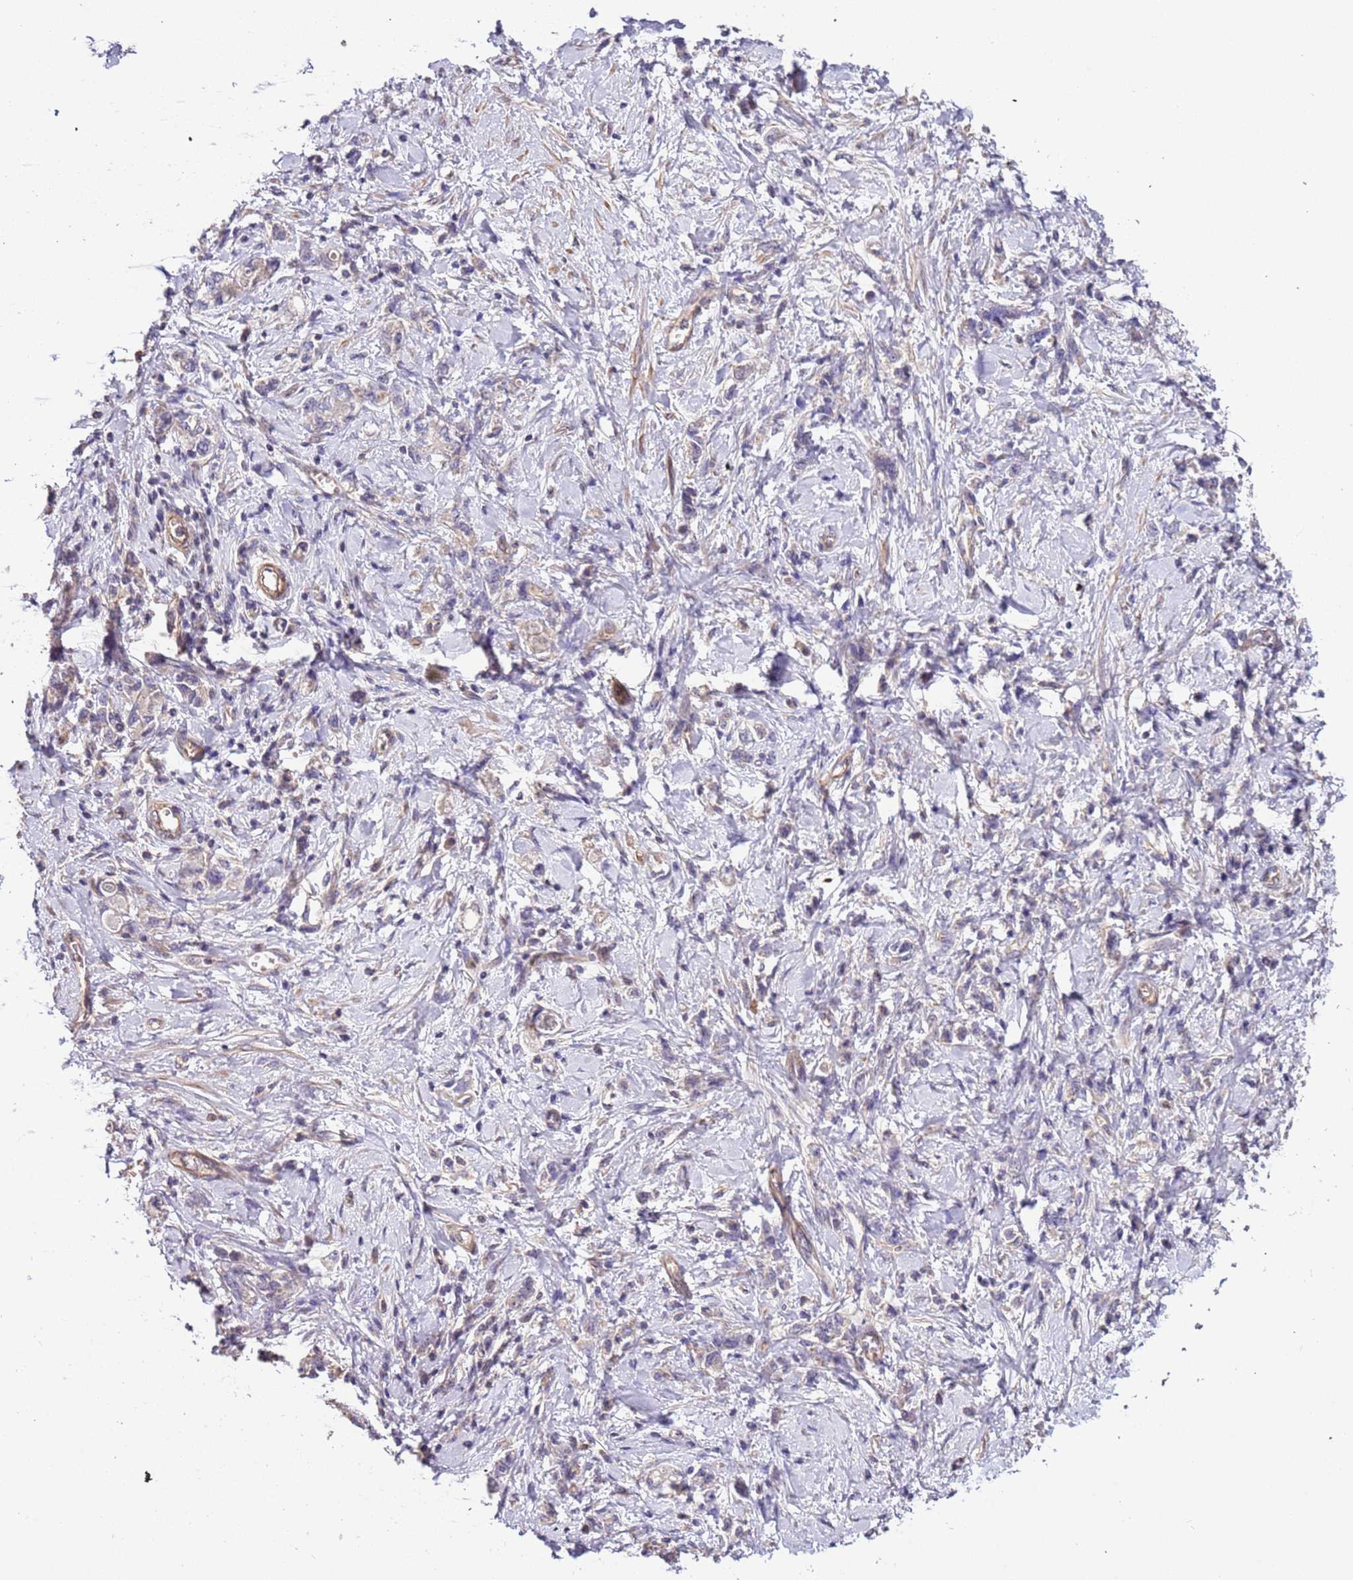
{"staining": {"intensity": "negative", "quantity": "none", "location": "none"}, "tissue": "stomach cancer", "cell_type": "Tumor cells", "image_type": "cancer", "snomed": [{"axis": "morphology", "description": "Adenocarcinoma, NOS"}, {"axis": "topography", "description": "Stomach"}], "caption": "Tumor cells are negative for protein expression in human stomach adenocarcinoma.", "gene": "LAMB4", "patient": {"sex": "female", "age": 76}}